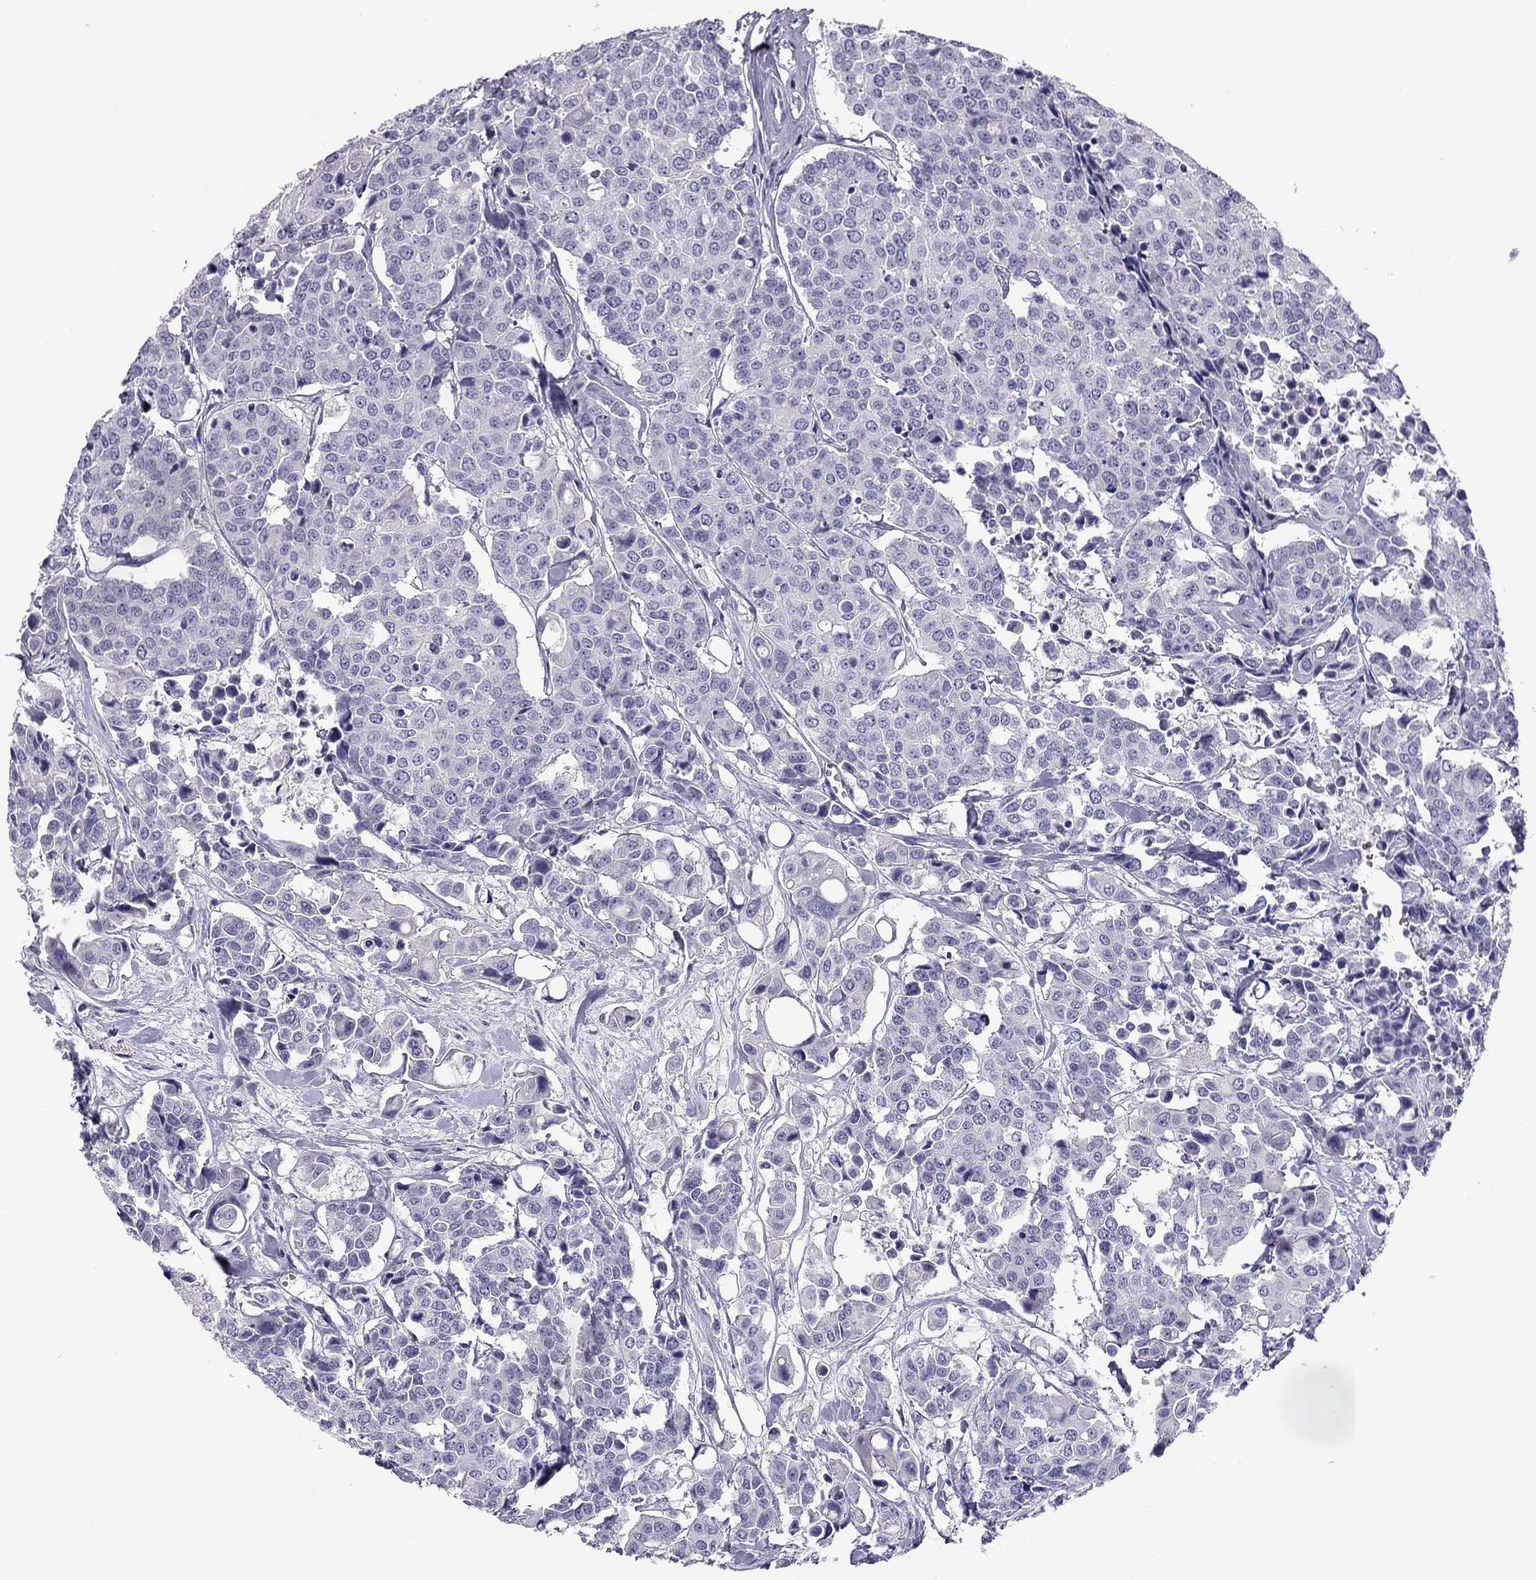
{"staining": {"intensity": "negative", "quantity": "none", "location": "none"}, "tissue": "carcinoid", "cell_type": "Tumor cells", "image_type": "cancer", "snomed": [{"axis": "morphology", "description": "Carcinoid, malignant, NOS"}, {"axis": "topography", "description": "Colon"}], "caption": "IHC image of neoplastic tissue: human carcinoid (malignant) stained with DAB reveals no significant protein staining in tumor cells. (Stains: DAB immunohistochemistry (IHC) with hematoxylin counter stain, Microscopy: brightfield microscopy at high magnification).", "gene": "GJA8", "patient": {"sex": "male", "age": 81}}